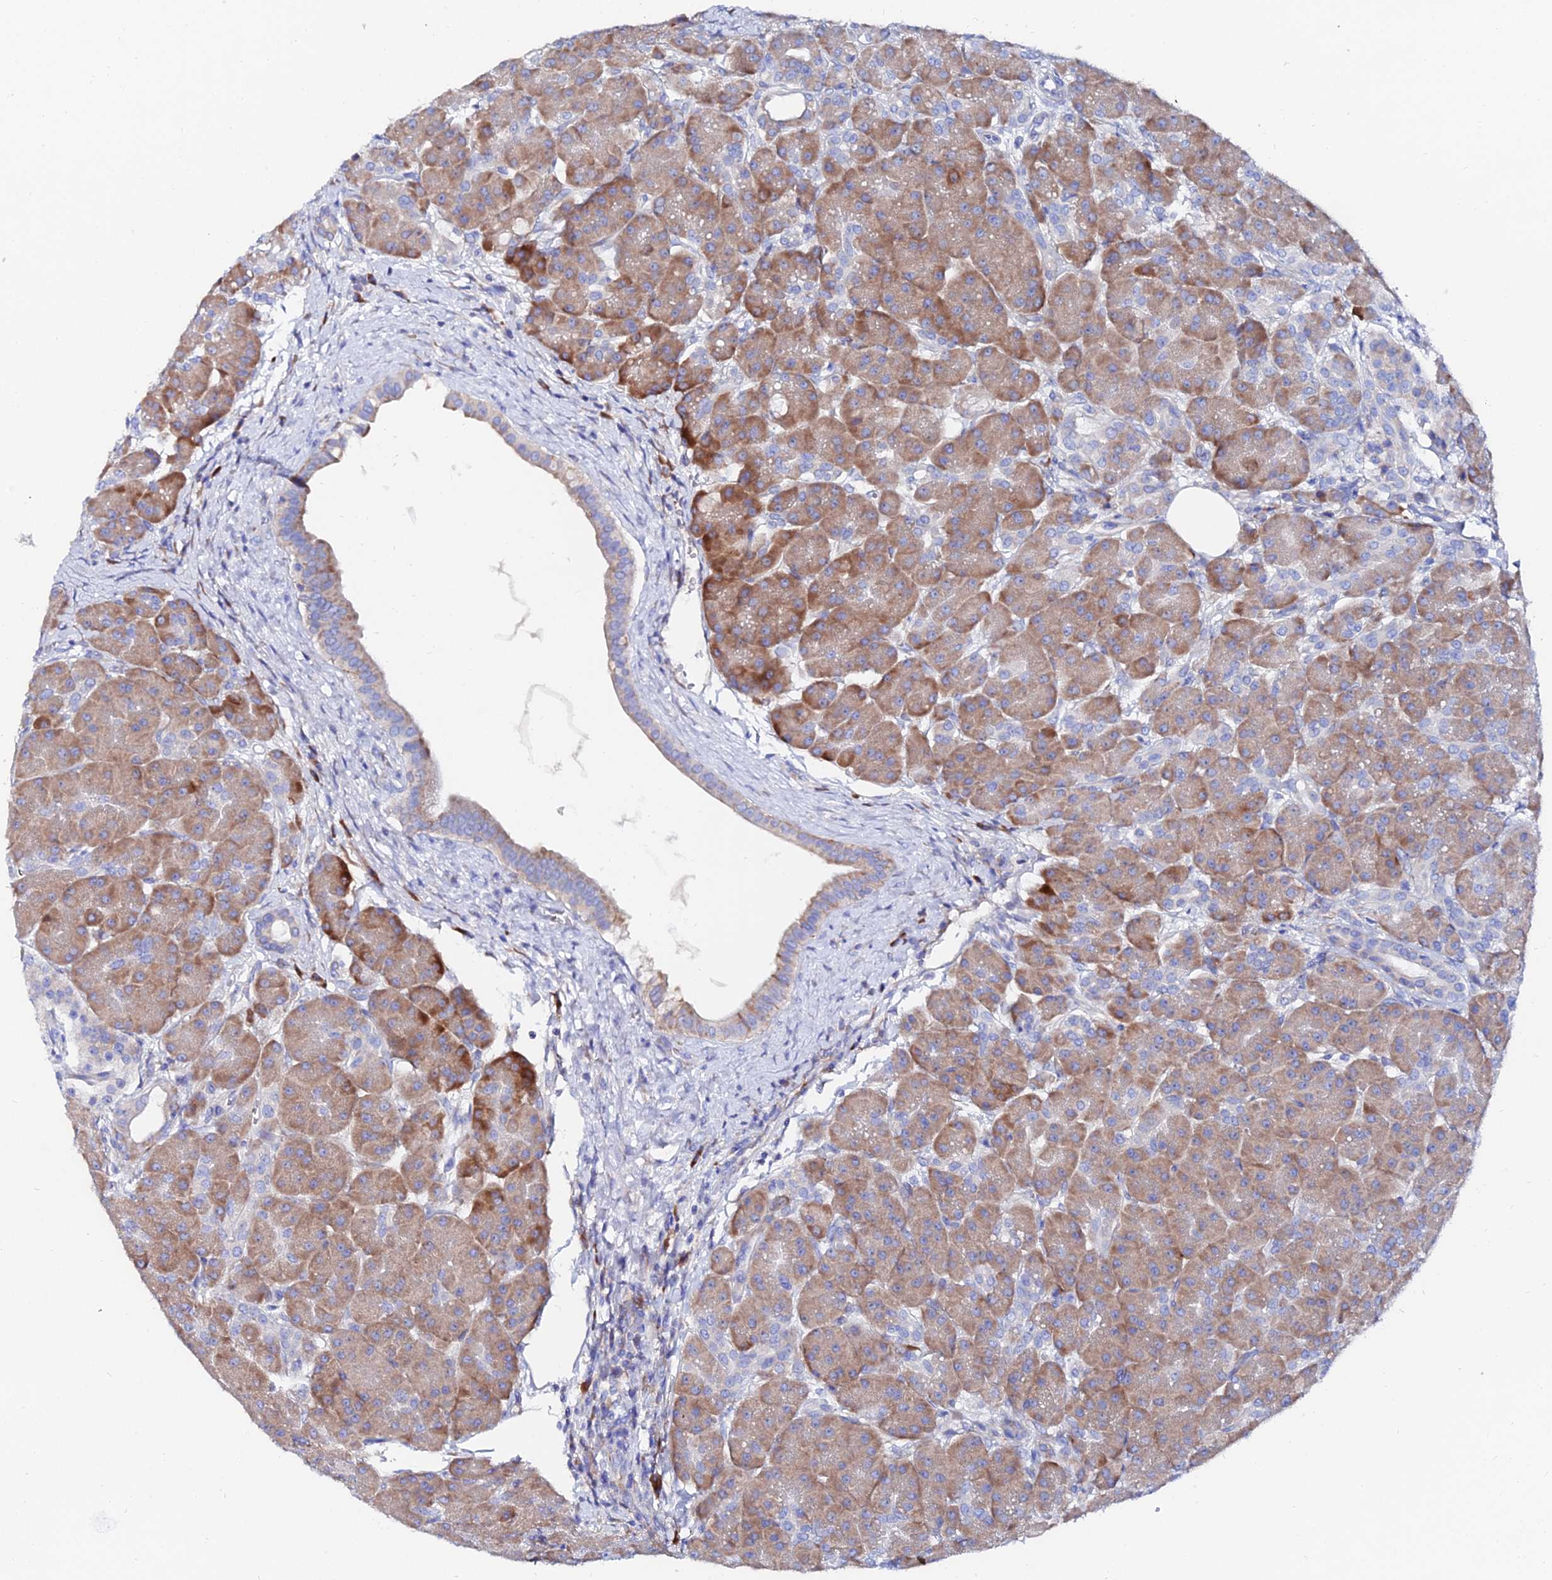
{"staining": {"intensity": "strong", "quantity": ">75%", "location": "cytoplasmic/membranous"}, "tissue": "pancreas", "cell_type": "Exocrine glandular cells", "image_type": "normal", "snomed": [{"axis": "morphology", "description": "Normal tissue, NOS"}, {"axis": "topography", "description": "Pancreas"}], "caption": "Immunohistochemistry (IHC) photomicrograph of benign human pancreas stained for a protein (brown), which exhibits high levels of strong cytoplasmic/membranous staining in about >75% of exocrine glandular cells.", "gene": "PTTG1", "patient": {"sex": "male", "age": 63}}